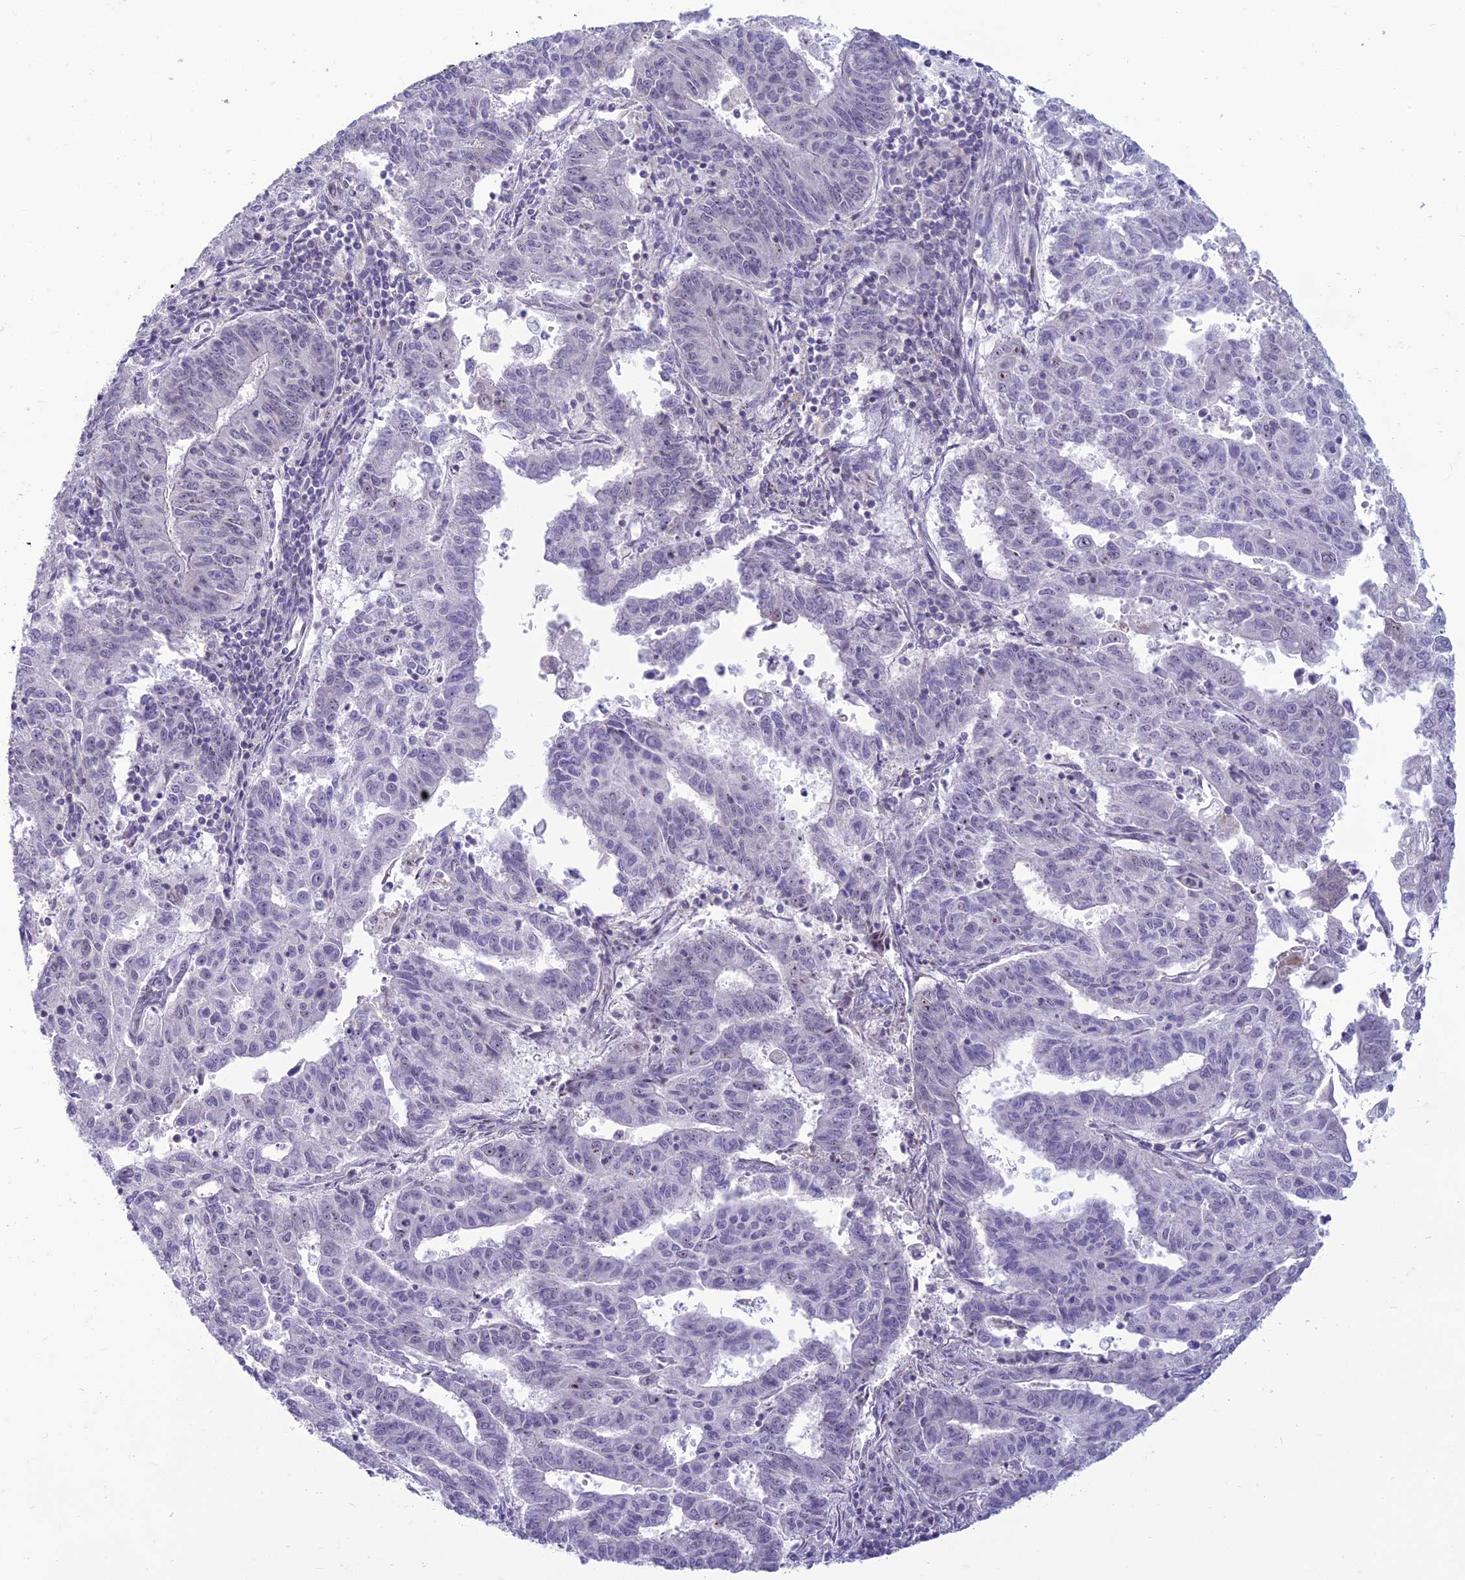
{"staining": {"intensity": "negative", "quantity": "none", "location": "none"}, "tissue": "endometrial cancer", "cell_type": "Tumor cells", "image_type": "cancer", "snomed": [{"axis": "morphology", "description": "Adenocarcinoma, NOS"}, {"axis": "topography", "description": "Endometrium"}], "caption": "Endometrial cancer (adenocarcinoma) stained for a protein using immunohistochemistry shows no positivity tumor cells.", "gene": "DTX2", "patient": {"sex": "female", "age": 59}}